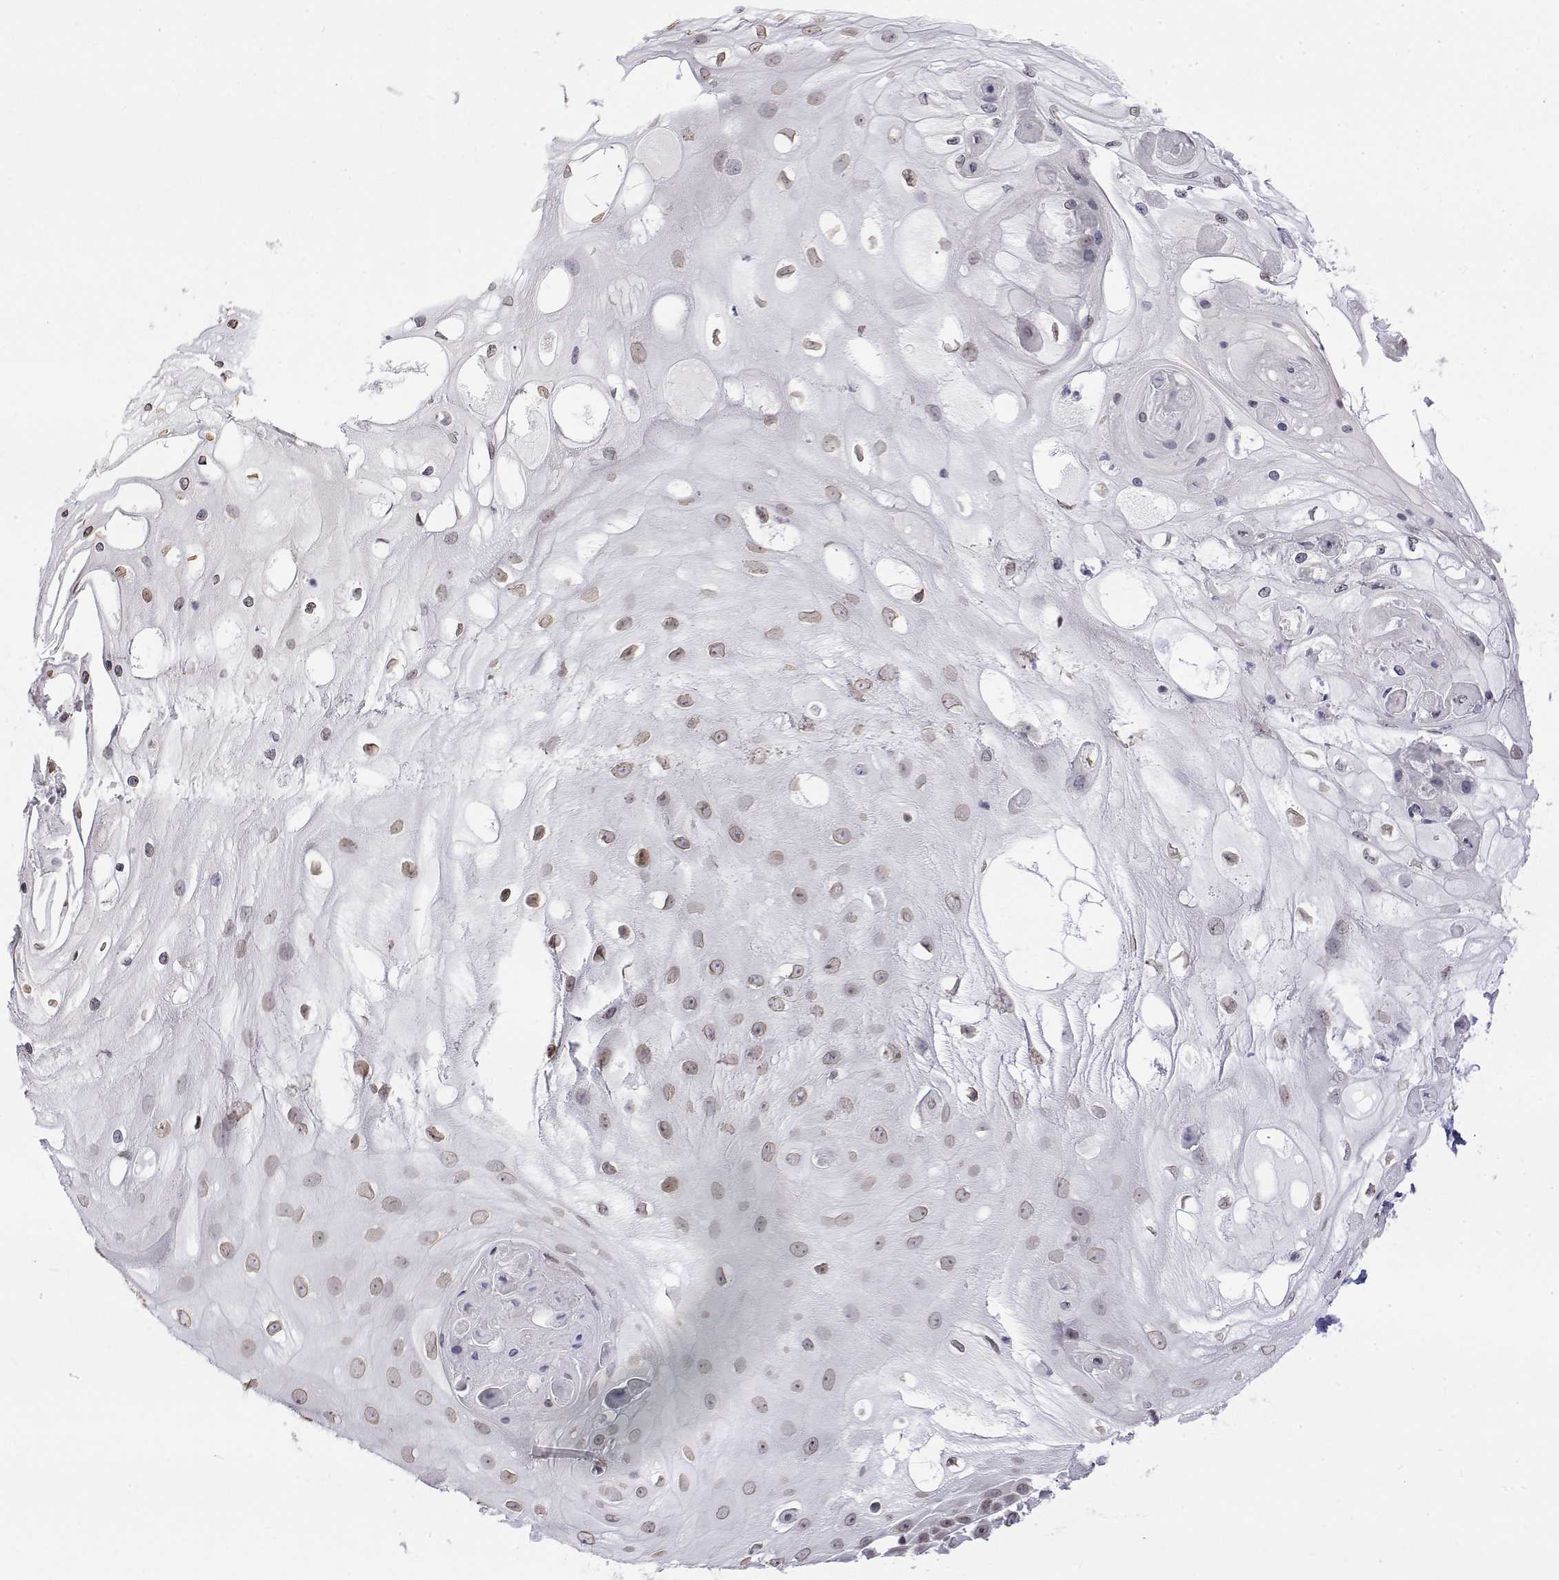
{"staining": {"intensity": "weak", "quantity": "25%-75%", "location": "nuclear"}, "tissue": "skin cancer", "cell_type": "Tumor cells", "image_type": "cancer", "snomed": [{"axis": "morphology", "description": "Squamous cell carcinoma, NOS"}, {"axis": "topography", "description": "Skin"}], "caption": "A brown stain highlights weak nuclear positivity of a protein in skin cancer tumor cells. Immunohistochemistry stains the protein of interest in brown and the nuclei are stained blue.", "gene": "ZNF532", "patient": {"sex": "male", "age": 70}}